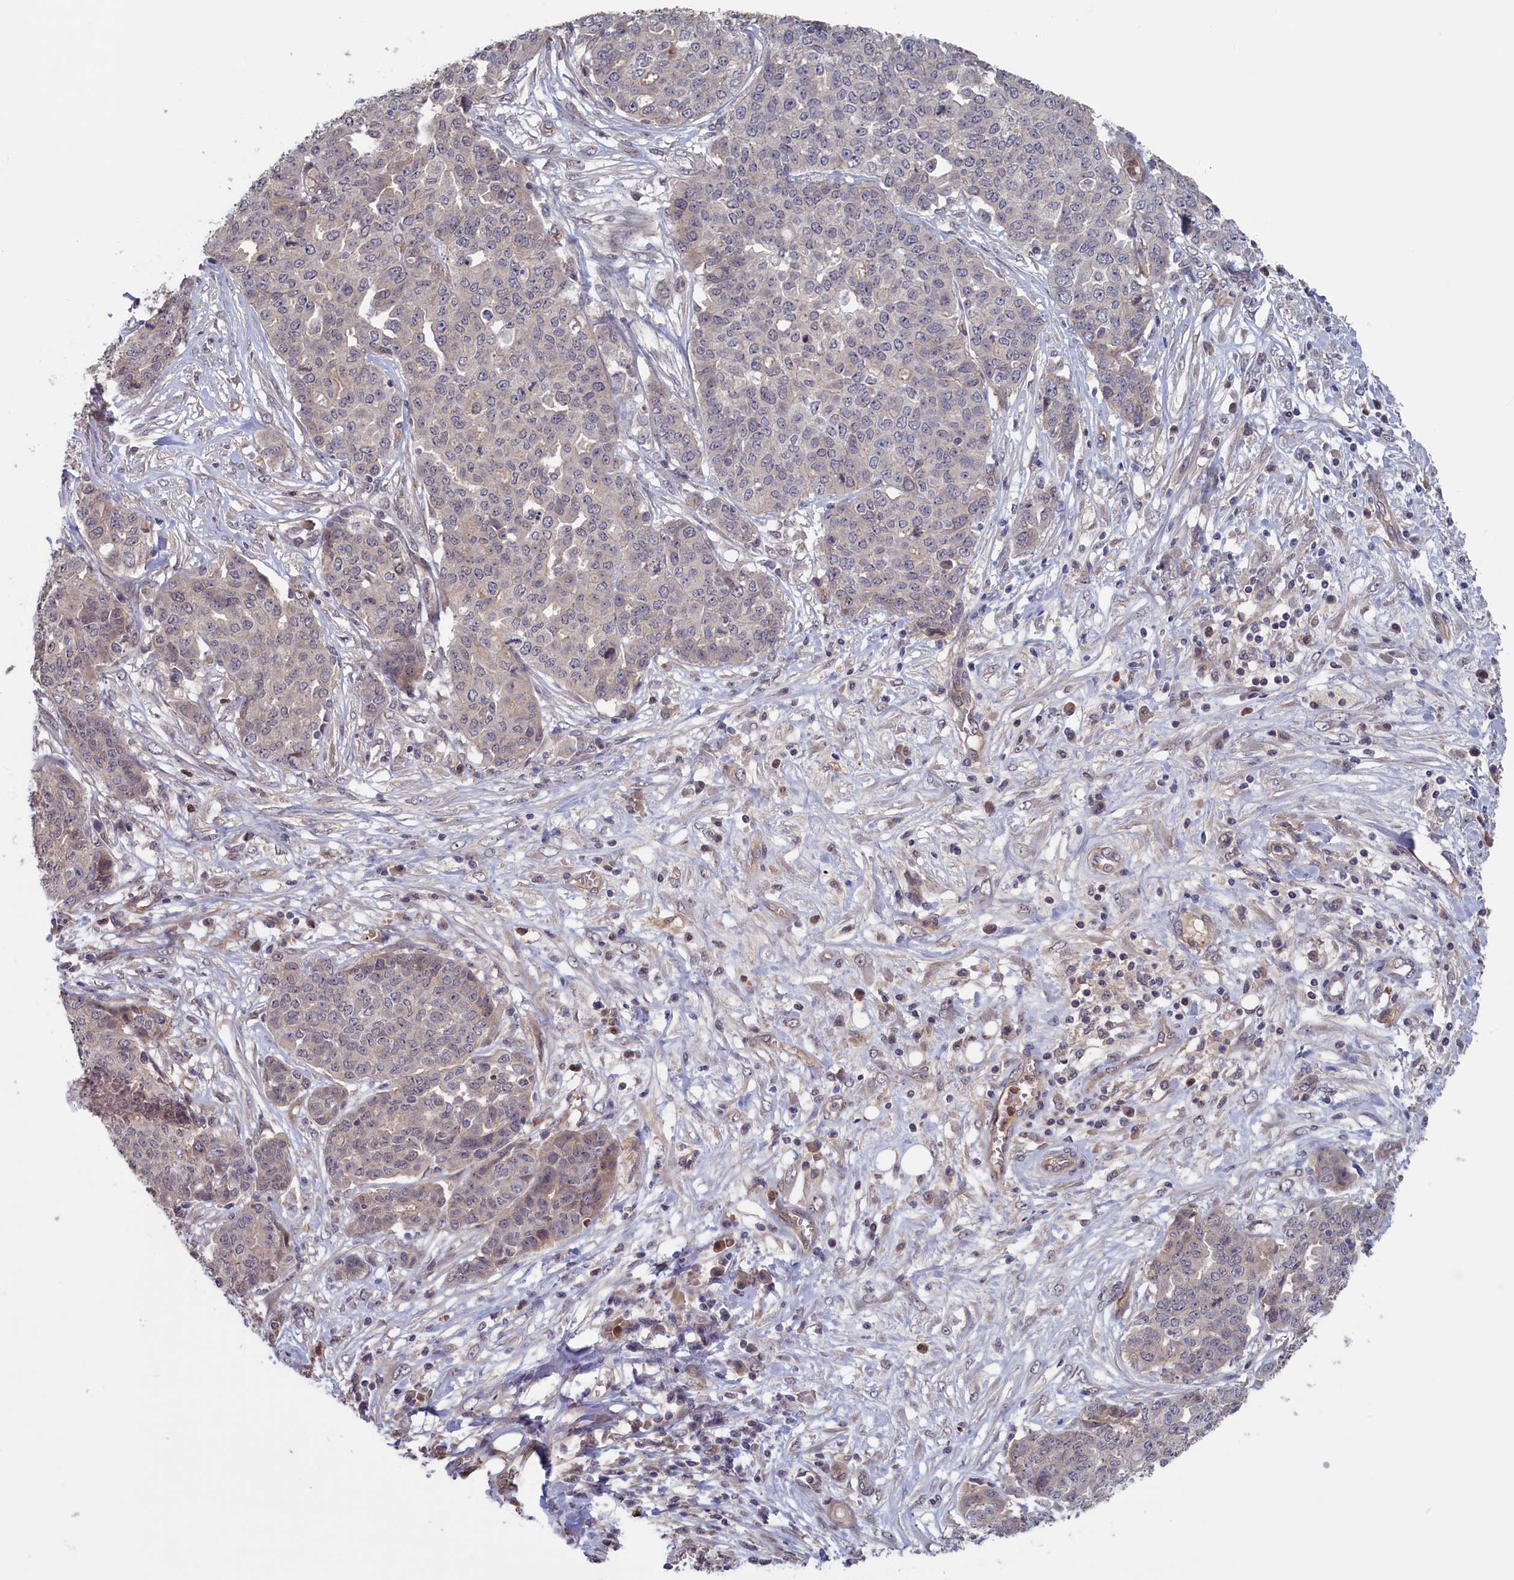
{"staining": {"intensity": "negative", "quantity": "none", "location": "none"}, "tissue": "ovarian cancer", "cell_type": "Tumor cells", "image_type": "cancer", "snomed": [{"axis": "morphology", "description": "Cystadenocarcinoma, serous, NOS"}, {"axis": "topography", "description": "Soft tissue"}, {"axis": "topography", "description": "Ovary"}], "caption": "DAB (3,3'-diaminobenzidine) immunohistochemical staining of human ovarian serous cystadenocarcinoma displays no significant expression in tumor cells.", "gene": "PLP2", "patient": {"sex": "female", "age": 57}}